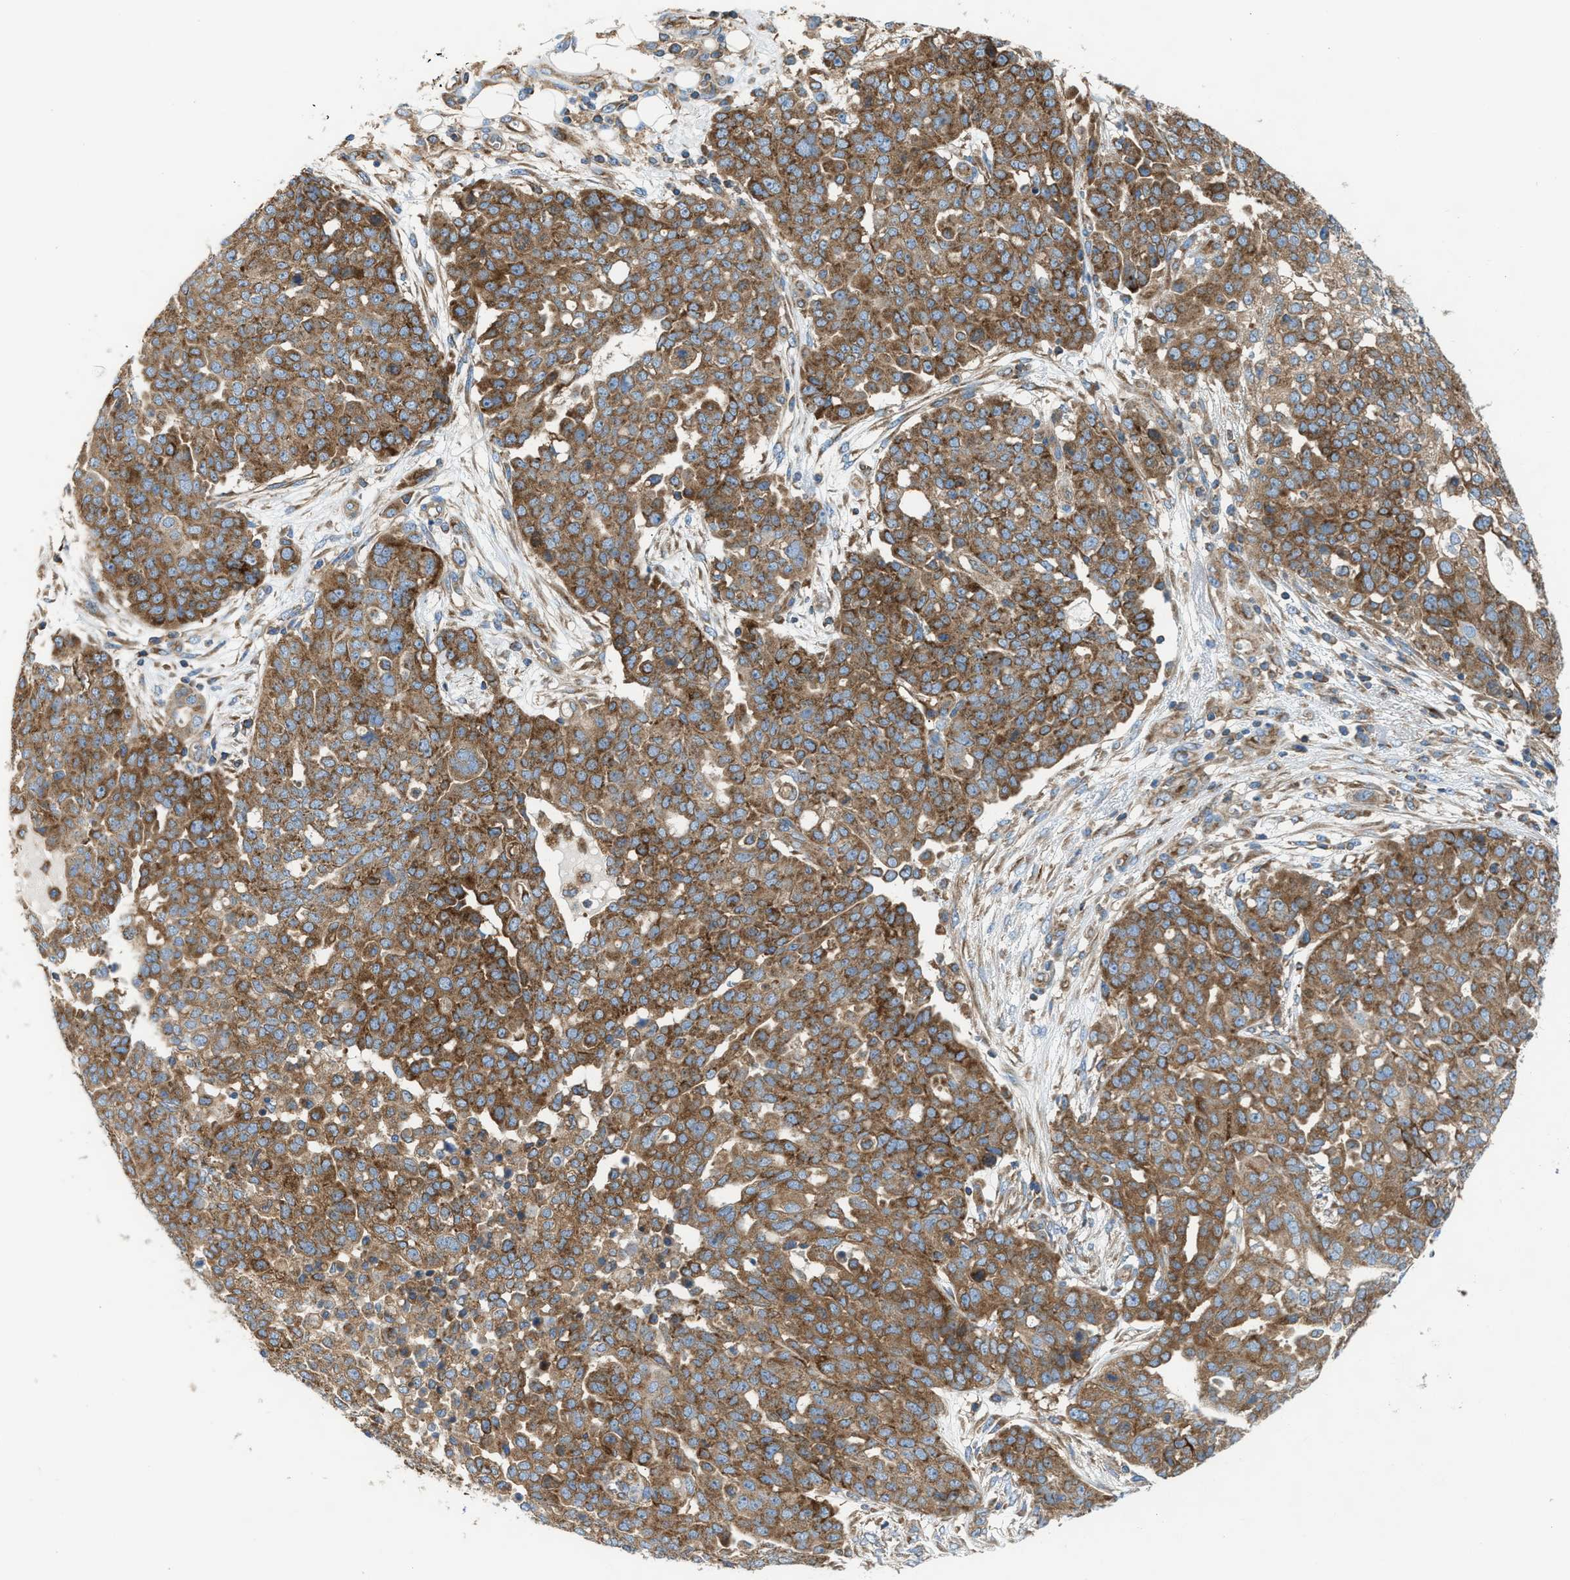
{"staining": {"intensity": "moderate", "quantity": ">75%", "location": "cytoplasmic/membranous"}, "tissue": "ovarian cancer", "cell_type": "Tumor cells", "image_type": "cancer", "snomed": [{"axis": "morphology", "description": "Cystadenocarcinoma, serous, NOS"}, {"axis": "topography", "description": "Soft tissue"}, {"axis": "topography", "description": "Ovary"}], "caption": "Tumor cells demonstrate moderate cytoplasmic/membranous expression in about >75% of cells in serous cystadenocarcinoma (ovarian).", "gene": "TBC1D15", "patient": {"sex": "female", "age": 57}}